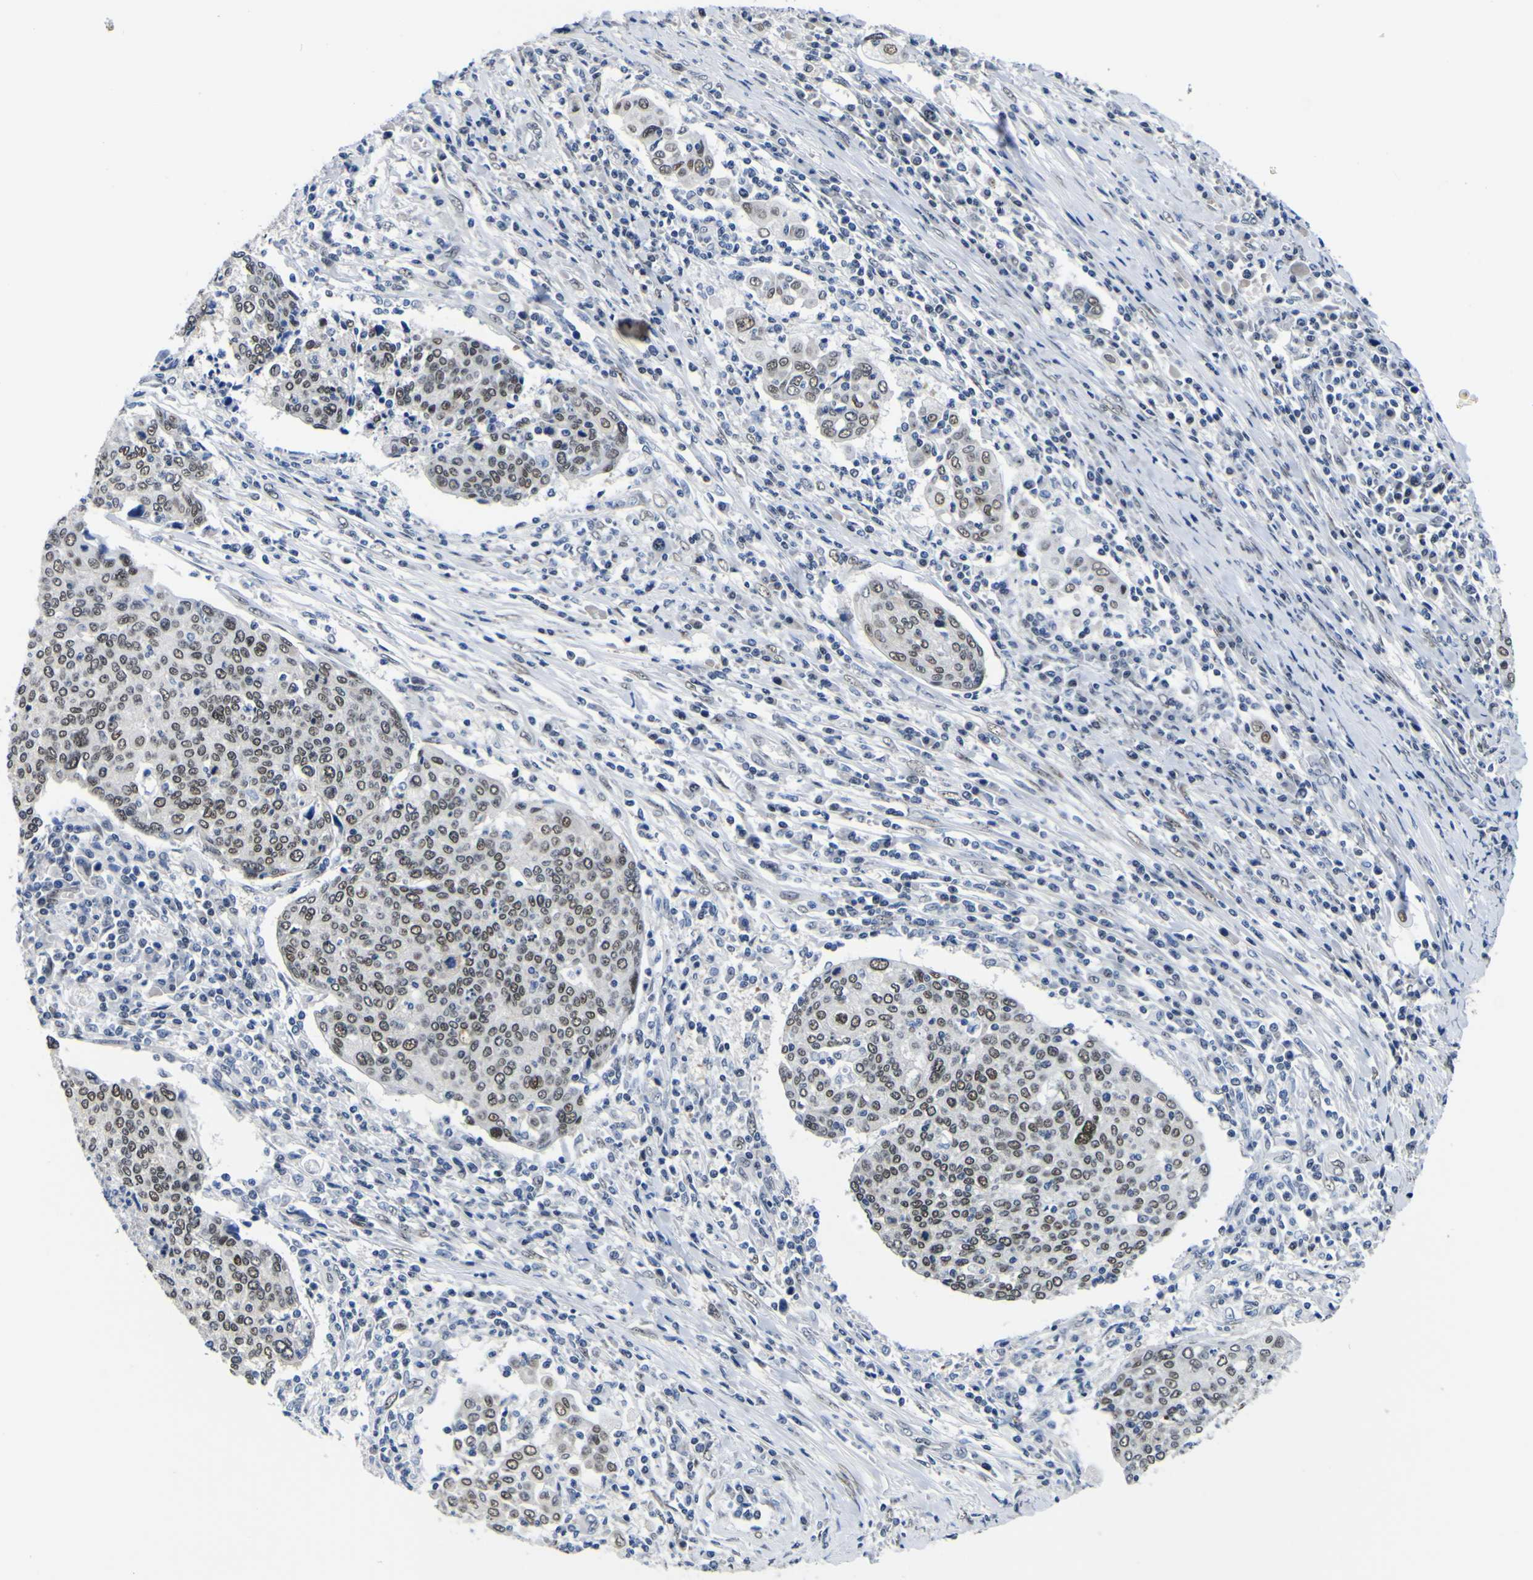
{"staining": {"intensity": "moderate", "quantity": ">75%", "location": "nuclear"}, "tissue": "cervical cancer", "cell_type": "Tumor cells", "image_type": "cancer", "snomed": [{"axis": "morphology", "description": "Squamous cell carcinoma, NOS"}, {"axis": "topography", "description": "Cervix"}], "caption": "Squamous cell carcinoma (cervical) stained with a protein marker reveals moderate staining in tumor cells.", "gene": "CUL4B", "patient": {"sex": "female", "age": 40}}